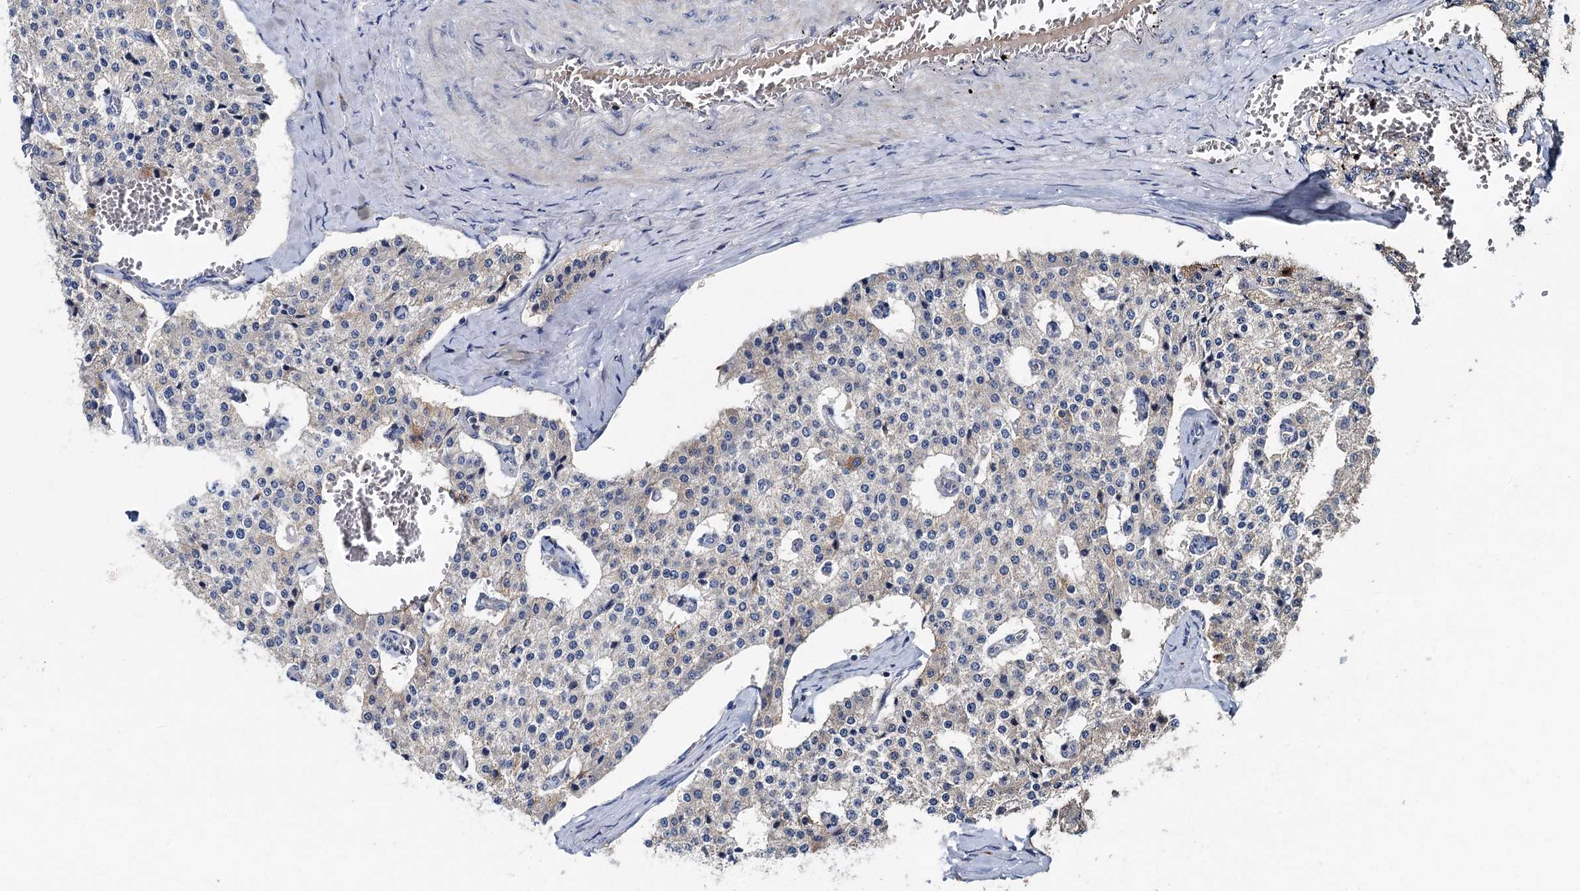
{"staining": {"intensity": "weak", "quantity": "<25%", "location": "cytoplasmic/membranous"}, "tissue": "carcinoid", "cell_type": "Tumor cells", "image_type": "cancer", "snomed": [{"axis": "morphology", "description": "Carcinoid, malignant, NOS"}, {"axis": "topography", "description": "Colon"}], "caption": "Immunohistochemical staining of human carcinoid (malignant) reveals no significant positivity in tumor cells.", "gene": "OTUB1", "patient": {"sex": "female", "age": 52}}